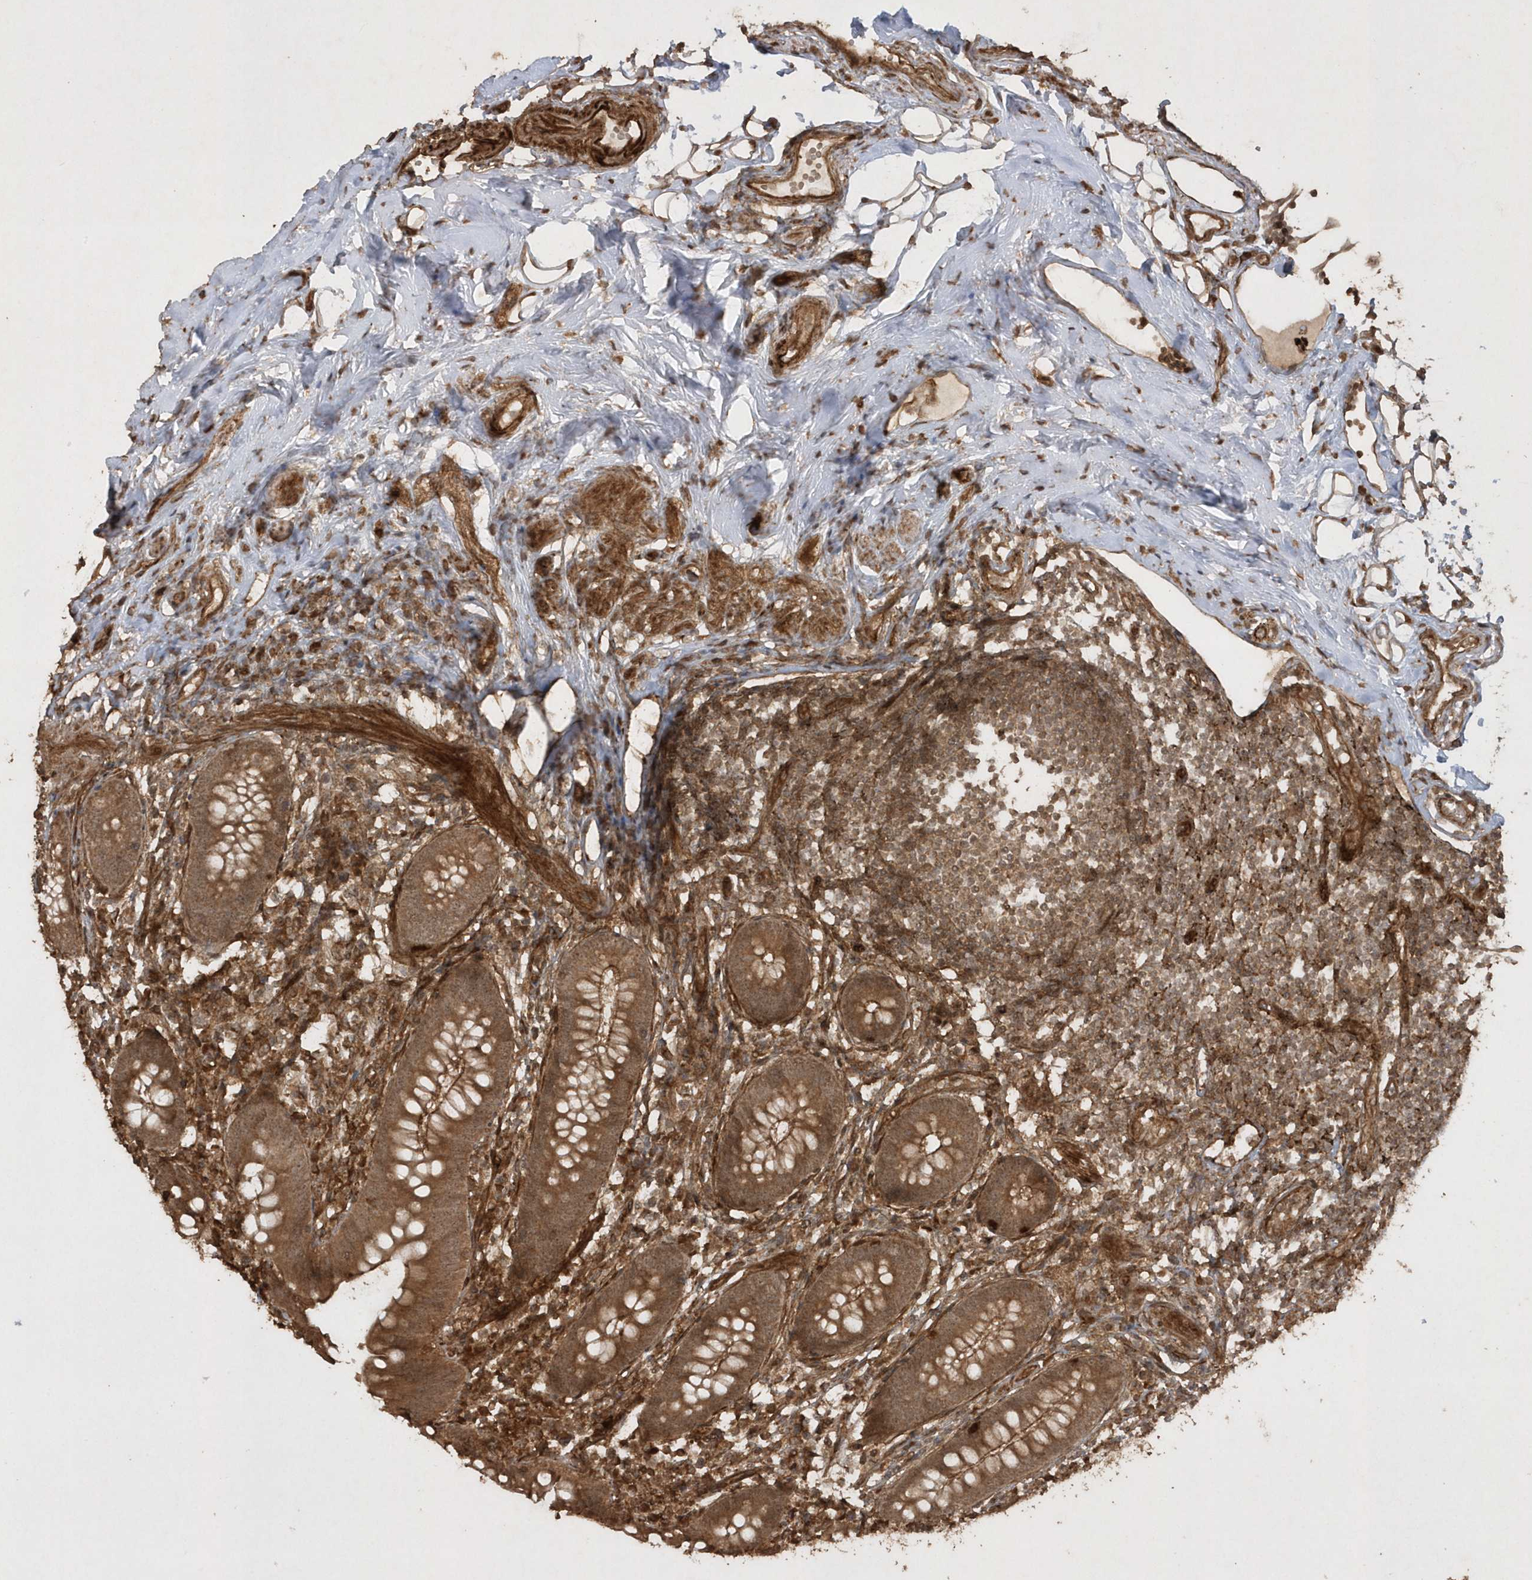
{"staining": {"intensity": "strong", "quantity": ">75%", "location": "cytoplasmic/membranous"}, "tissue": "appendix", "cell_type": "Glandular cells", "image_type": "normal", "snomed": [{"axis": "morphology", "description": "Normal tissue, NOS"}, {"axis": "topography", "description": "Appendix"}], "caption": "Immunohistochemistry (DAB (3,3'-diaminobenzidine)) staining of unremarkable appendix demonstrates strong cytoplasmic/membranous protein expression in approximately >75% of glandular cells.", "gene": "AVPI1", "patient": {"sex": "female", "age": 62}}